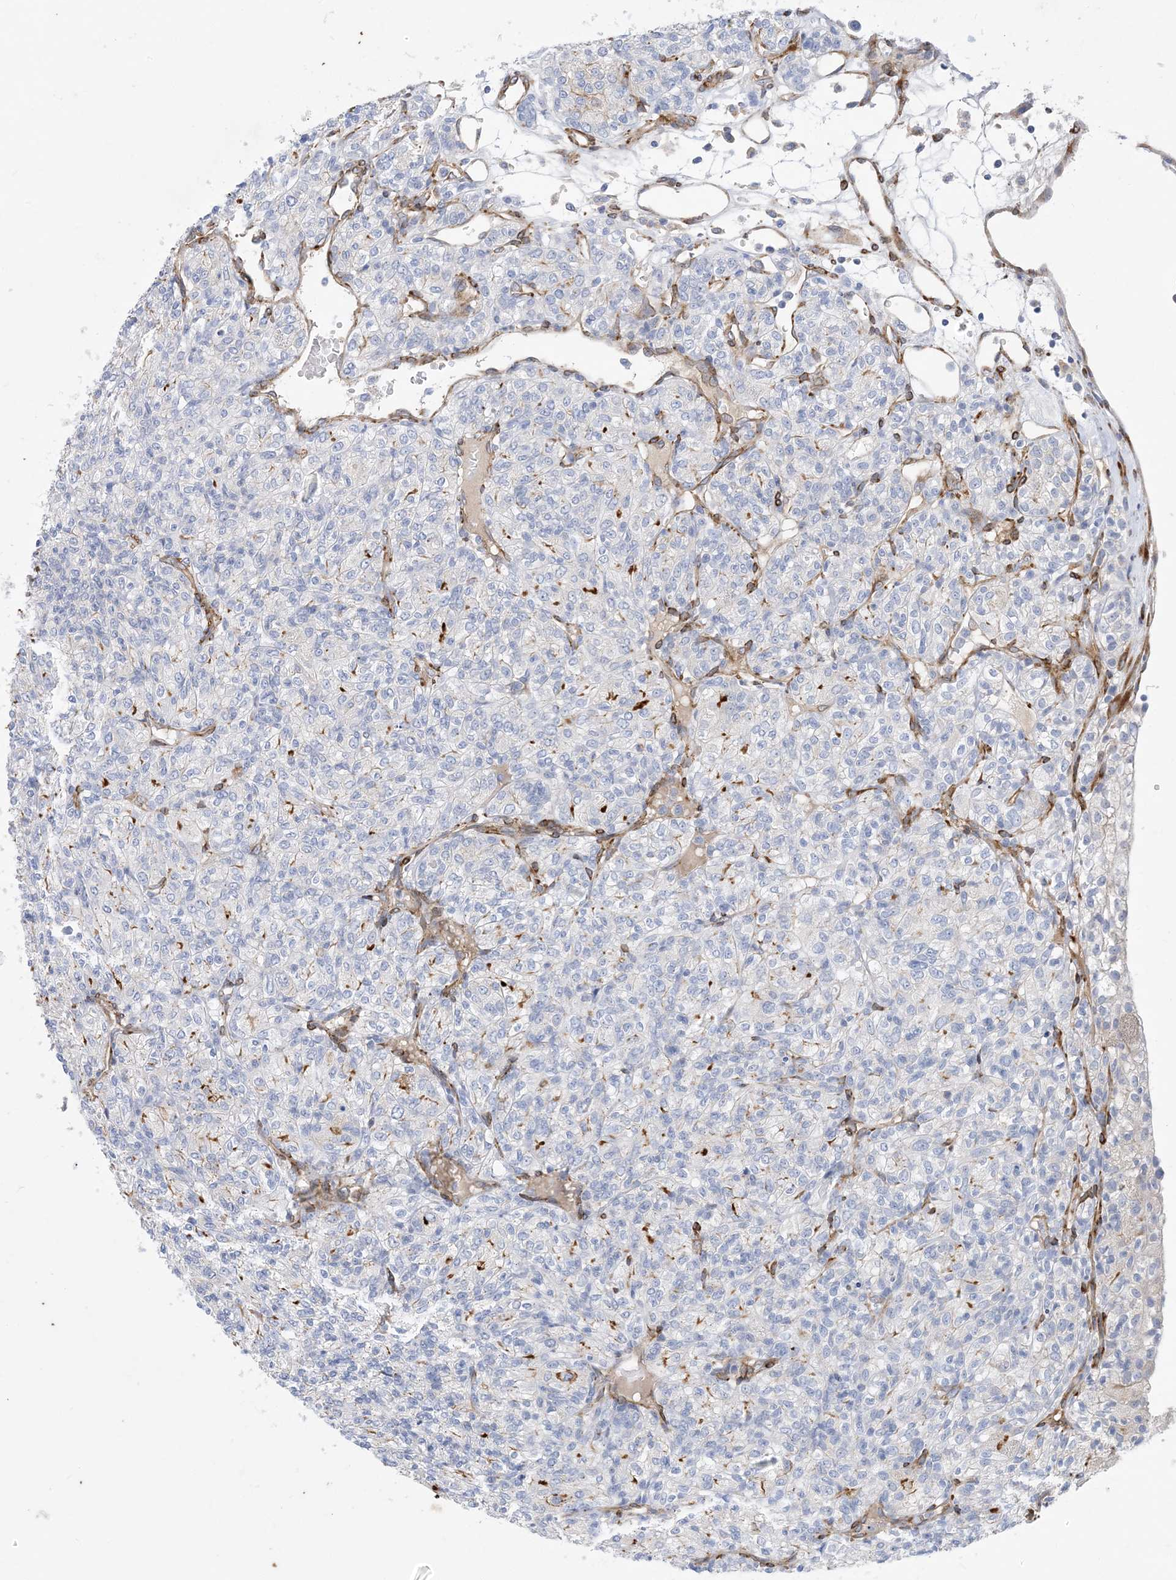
{"staining": {"intensity": "negative", "quantity": "none", "location": "none"}, "tissue": "renal cancer", "cell_type": "Tumor cells", "image_type": "cancer", "snomed": [{"axis": "morphology", "description": "Adenocarcinoma, NOS"}, {"axis": "topography", "description": "Kidney"}], "caption": "Immunohistochemical staining of adenocarcinoma (renal) displays no significant positivity in tumor cells.", "gene": "RBMS3", "patient": {"sex": "male", "age": 77}}